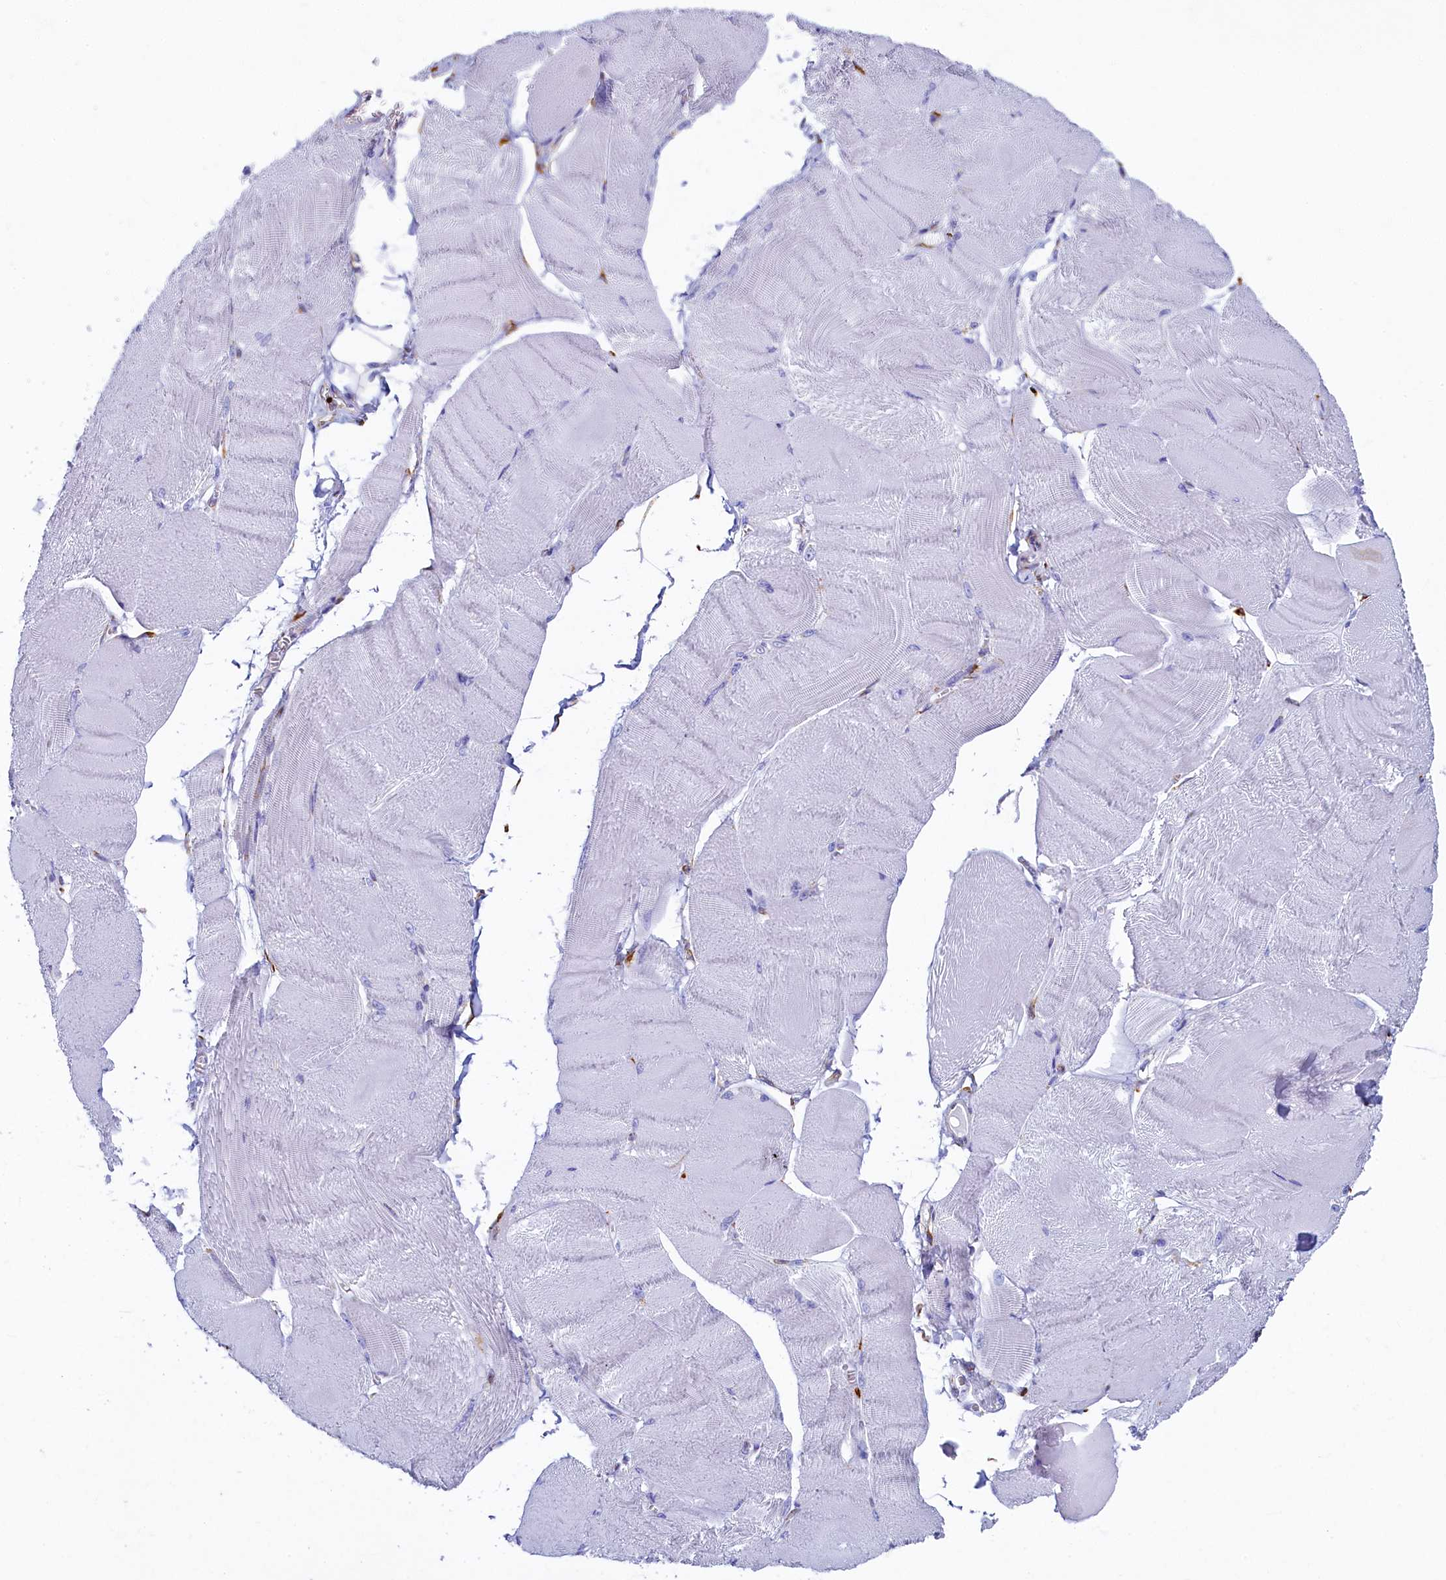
{"staining": {"intensity": "negative", "quantity": "none", "location": "none"}, "tissue": "skeletal muscle", "cell_type": "Myocytes", "image_type": "normal", "snomed": [{"axis": "morphology", "description": "Normal tissue, NOS"}, {"axis": "morphology", "description": "Basal cell carcinoma"}, {"axis": "topography", "description": "Skeletal muscle"}], "caption": "Protein analysis of unremarkable skeletal muscle displays no significant positivity in myocytes.", "gene": "TMEM18", "patient": {"sex": "female", "age": 64}}